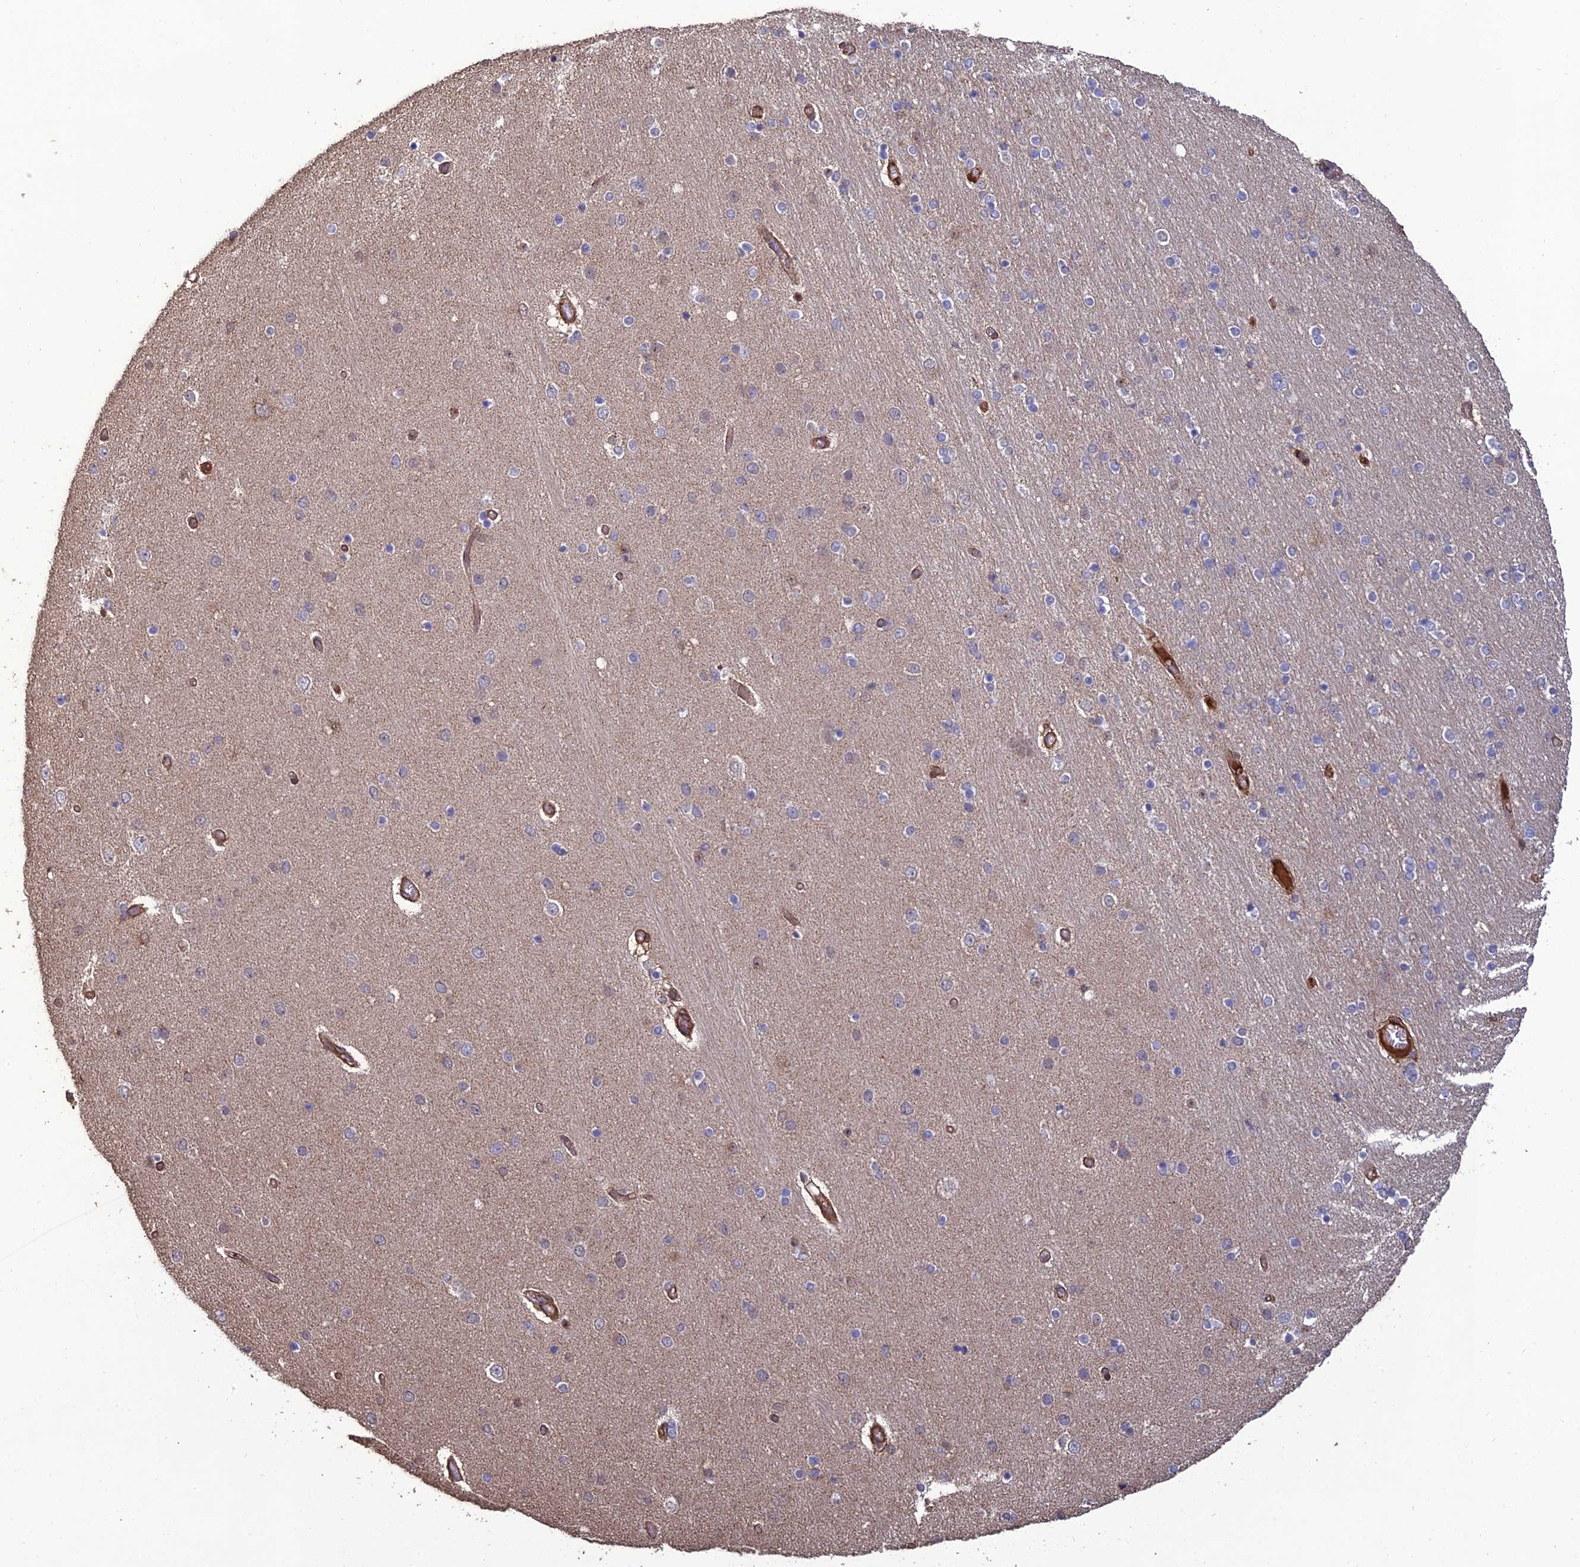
{"staining": {"intensity": "weak", "quantity": "<25%", "location": "cytoplasmic/membranous"}, "tissue": "hippocampus", "cell_type": "Glial cells", "image_type": "normal", "snomed": [{"axis": "morphology", "description": "Normal tissue, NOS"}, {"axis": "topography", "description": "Hippocampus"}], "caption": "Immunohistochemistry histopathology image of benign hippocampus: hippocampus stained with DAB (3,3'-diaminobenzidine) reveals no significant protein staining in glial cells.", "gene": "ATP6V0A2", "patient": {"sex": "female", "age": 54}}